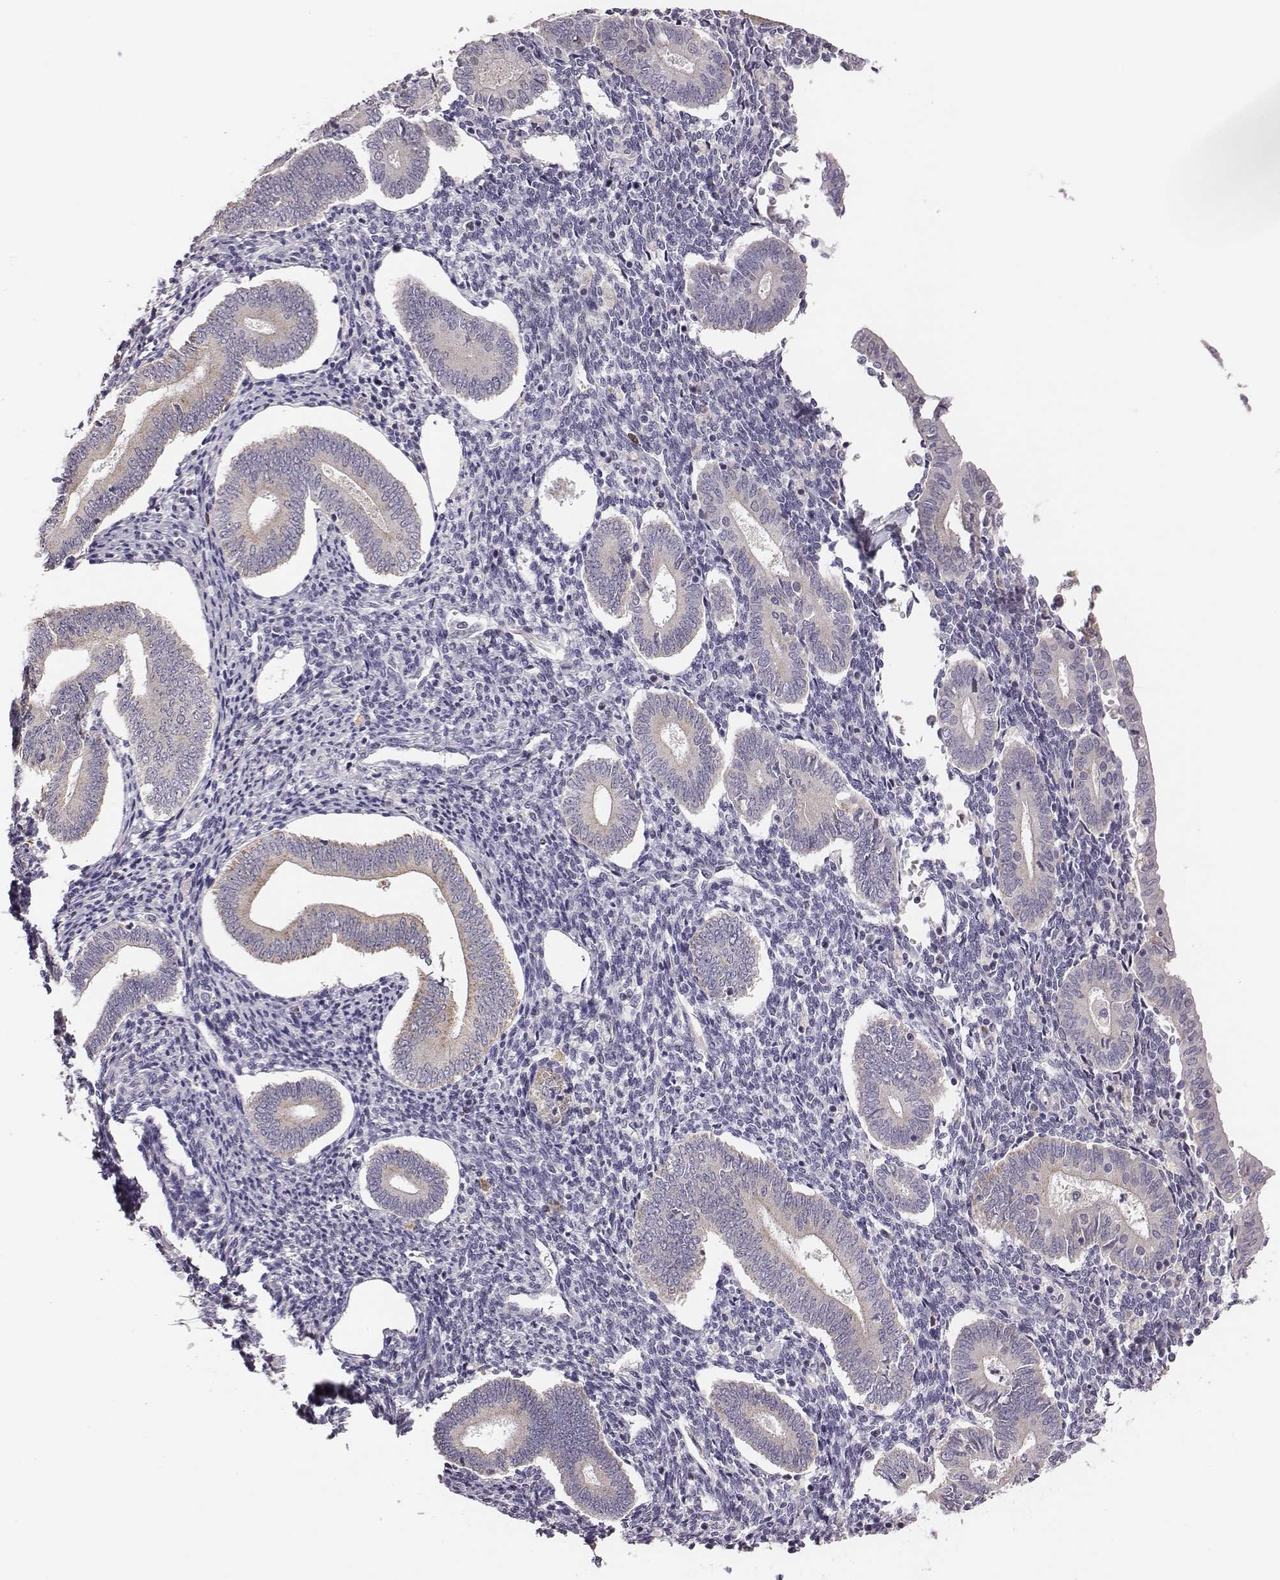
{"staining": {"intensity": "negative", "quantity": "none", "location": "none"}, "tissue": "endometrium", "cell_type": "Cells in endometrial stroma", "image_type": "normal", "snomed": [{"axis": "morphology", "description": "Normal tissue, NOS"}, {"axis": "topography", "description": "Endometrium"}], "caption": "Image shows no significant protein positivity in cells in endometrial stroma of benign endometrium. (DAB (3,3'-diaminobenzidine) immunohistochemistry (IHC) visualized using brightfield microscopy, high magnification).", "gene": "KMO", "patient": {"sex": "female", "age": 40}}